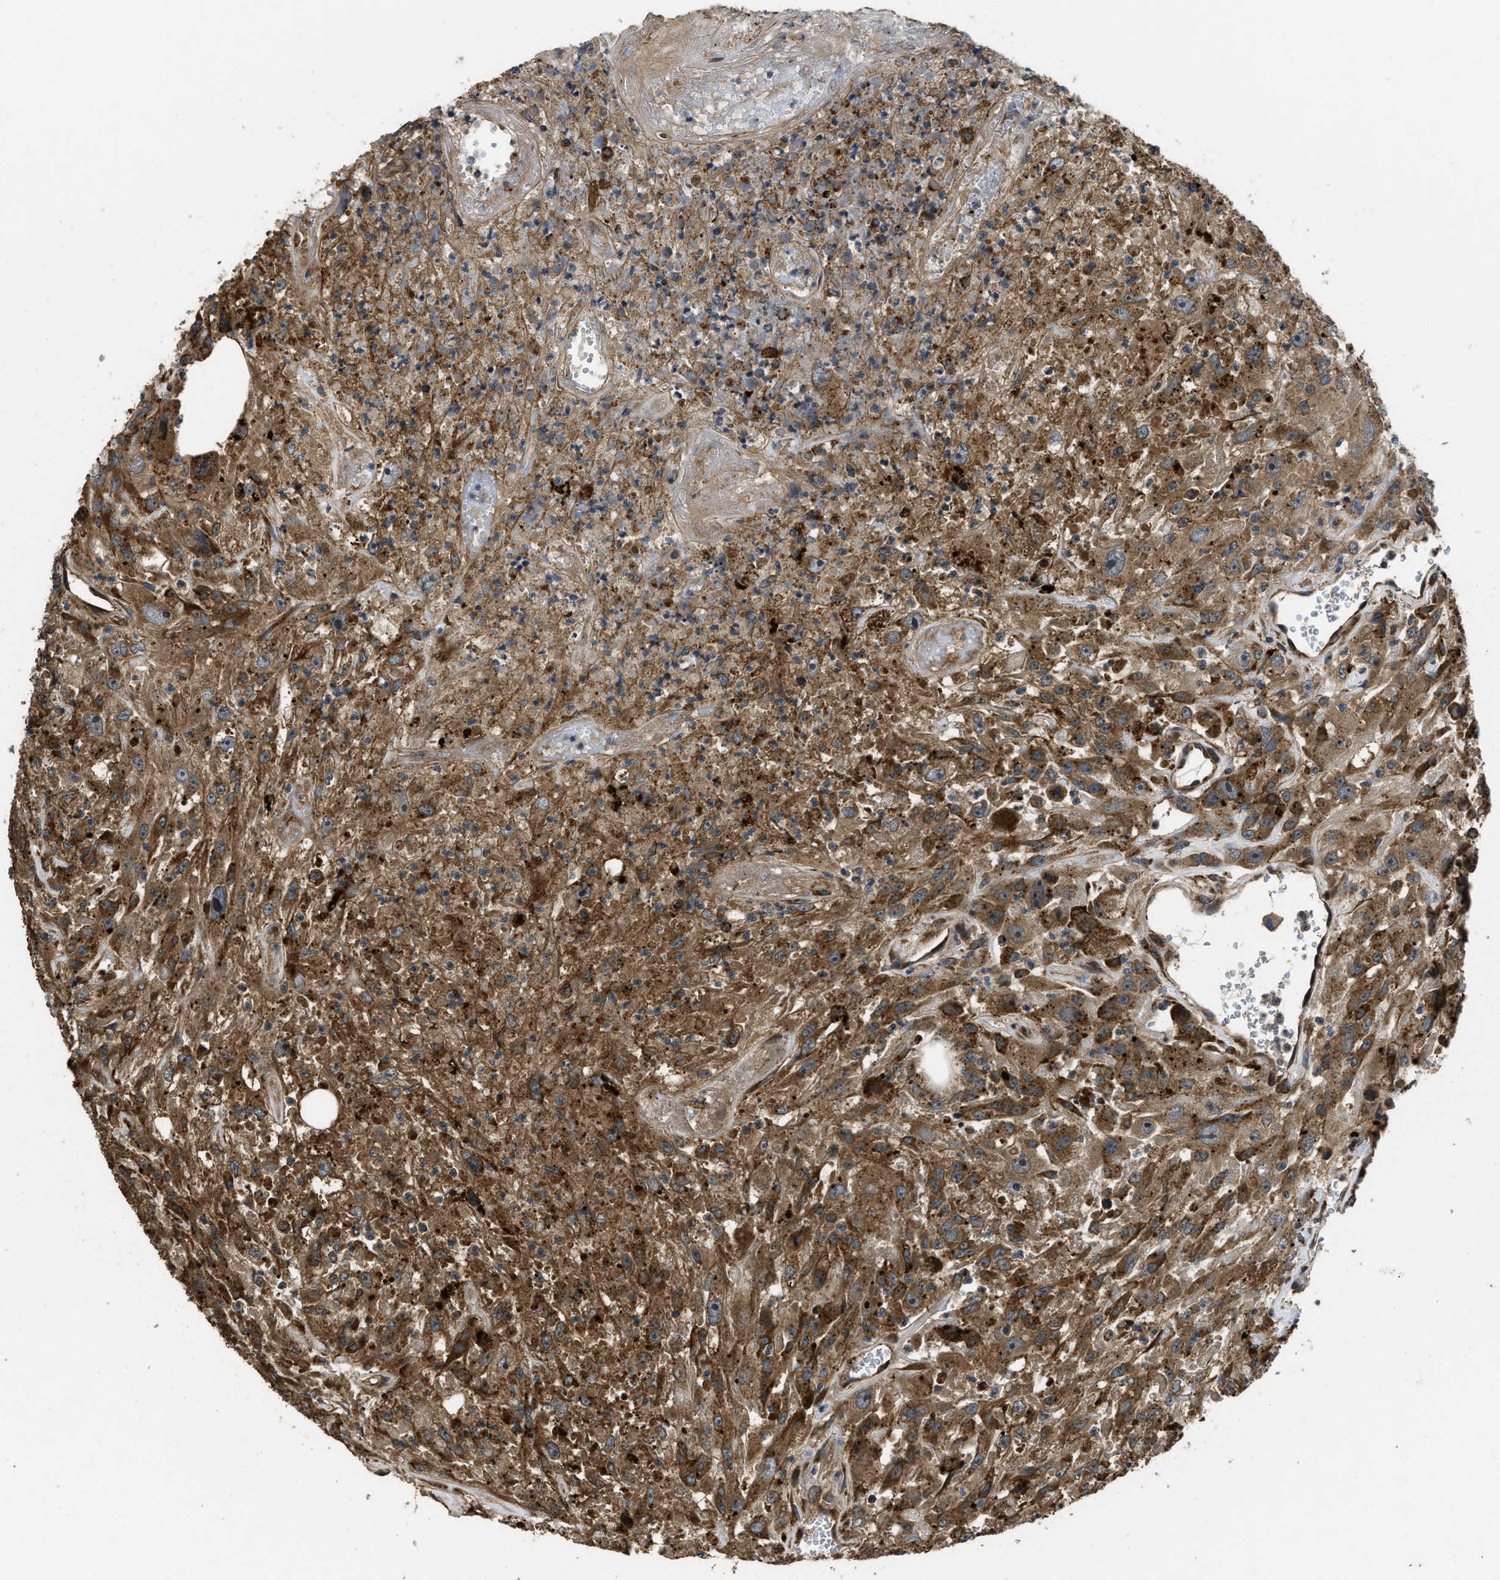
{"staining": {"intensity": "strong", "quantity": ">75%", "location": "cytoplasmic/membranous"}, "tissue": "urothelial cancer", "cell_type": "Tumor cells", "image_type": "cancer", "snomed": [{"axis": "morphology", "description": "Urothelial carcinoma, High grade"}, {"axis": "topography", "description": "Urinary bladder"}], "caption": "IHC image of neoplastic tissue: urothelial cancer stained using immunohistochemistry (IHC) displays high levels of strong protein expression localized specifically in the cytoplasmic/membranous of tumor cells, appearing as a cytoplasmic/membranous brown color.", "gene": "GGH", "patient": {"sex": "male", "age": 46}}